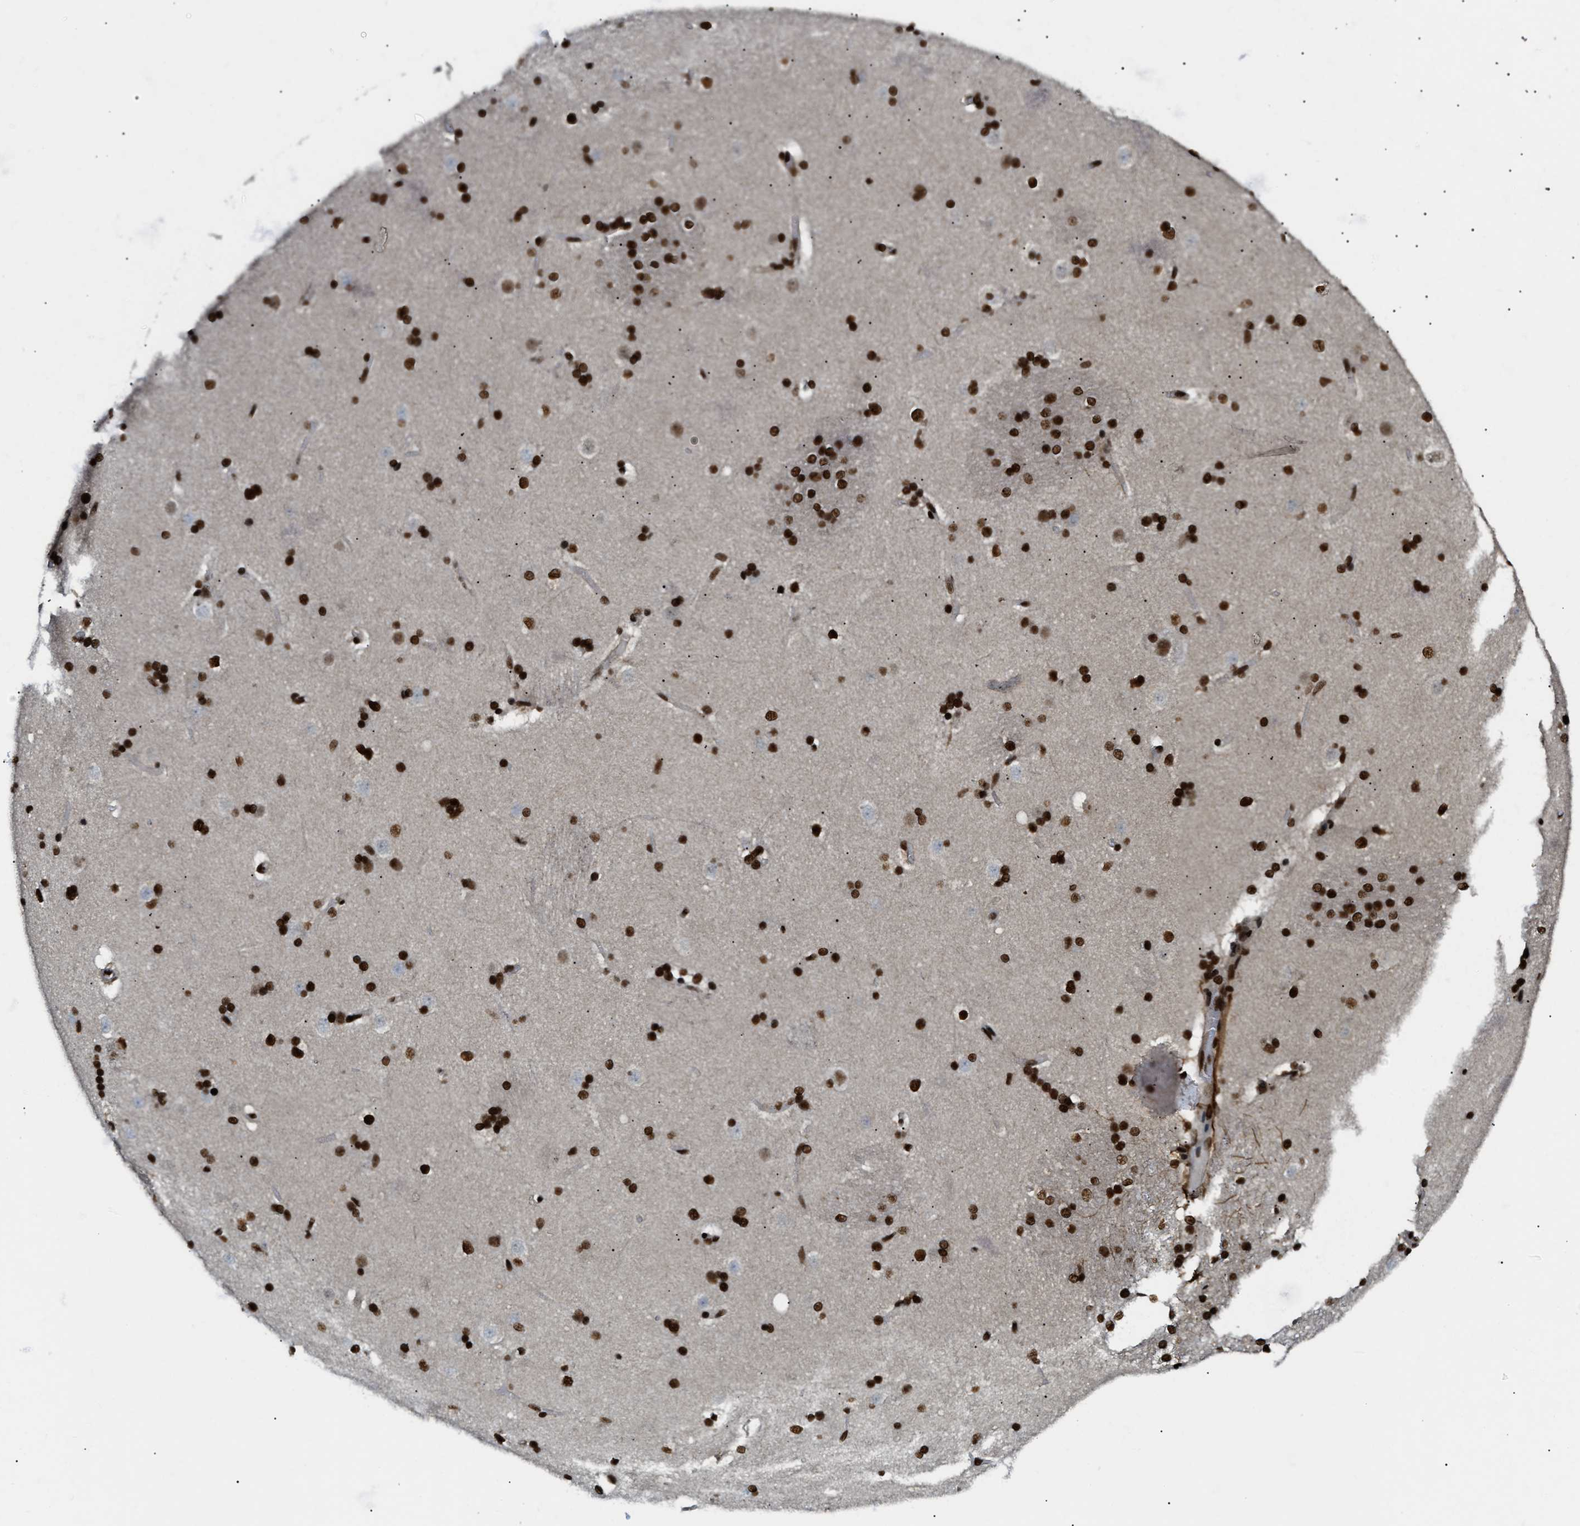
{"staining": {"intensity": "strong", "quantity": ">75%", "location": "nuclear"}, "tissue": "caudate", "cell_type": "Glial cells", "image_type": "normal", "snomed": [{"axis": "morphology", "description": "Normal tissue, NOS"}, {"axis": "topography", "description": "Lateral ventricle wall"}], "caption": "A high-resolution micrograph shows immunohistochemistry (IHC) staining of normal caudate, which demonstrates strong nuclear staining in approximately >75% of glial cells.", "gene": "NUMA1", "patient": {"sex": "female", "age": 19}}